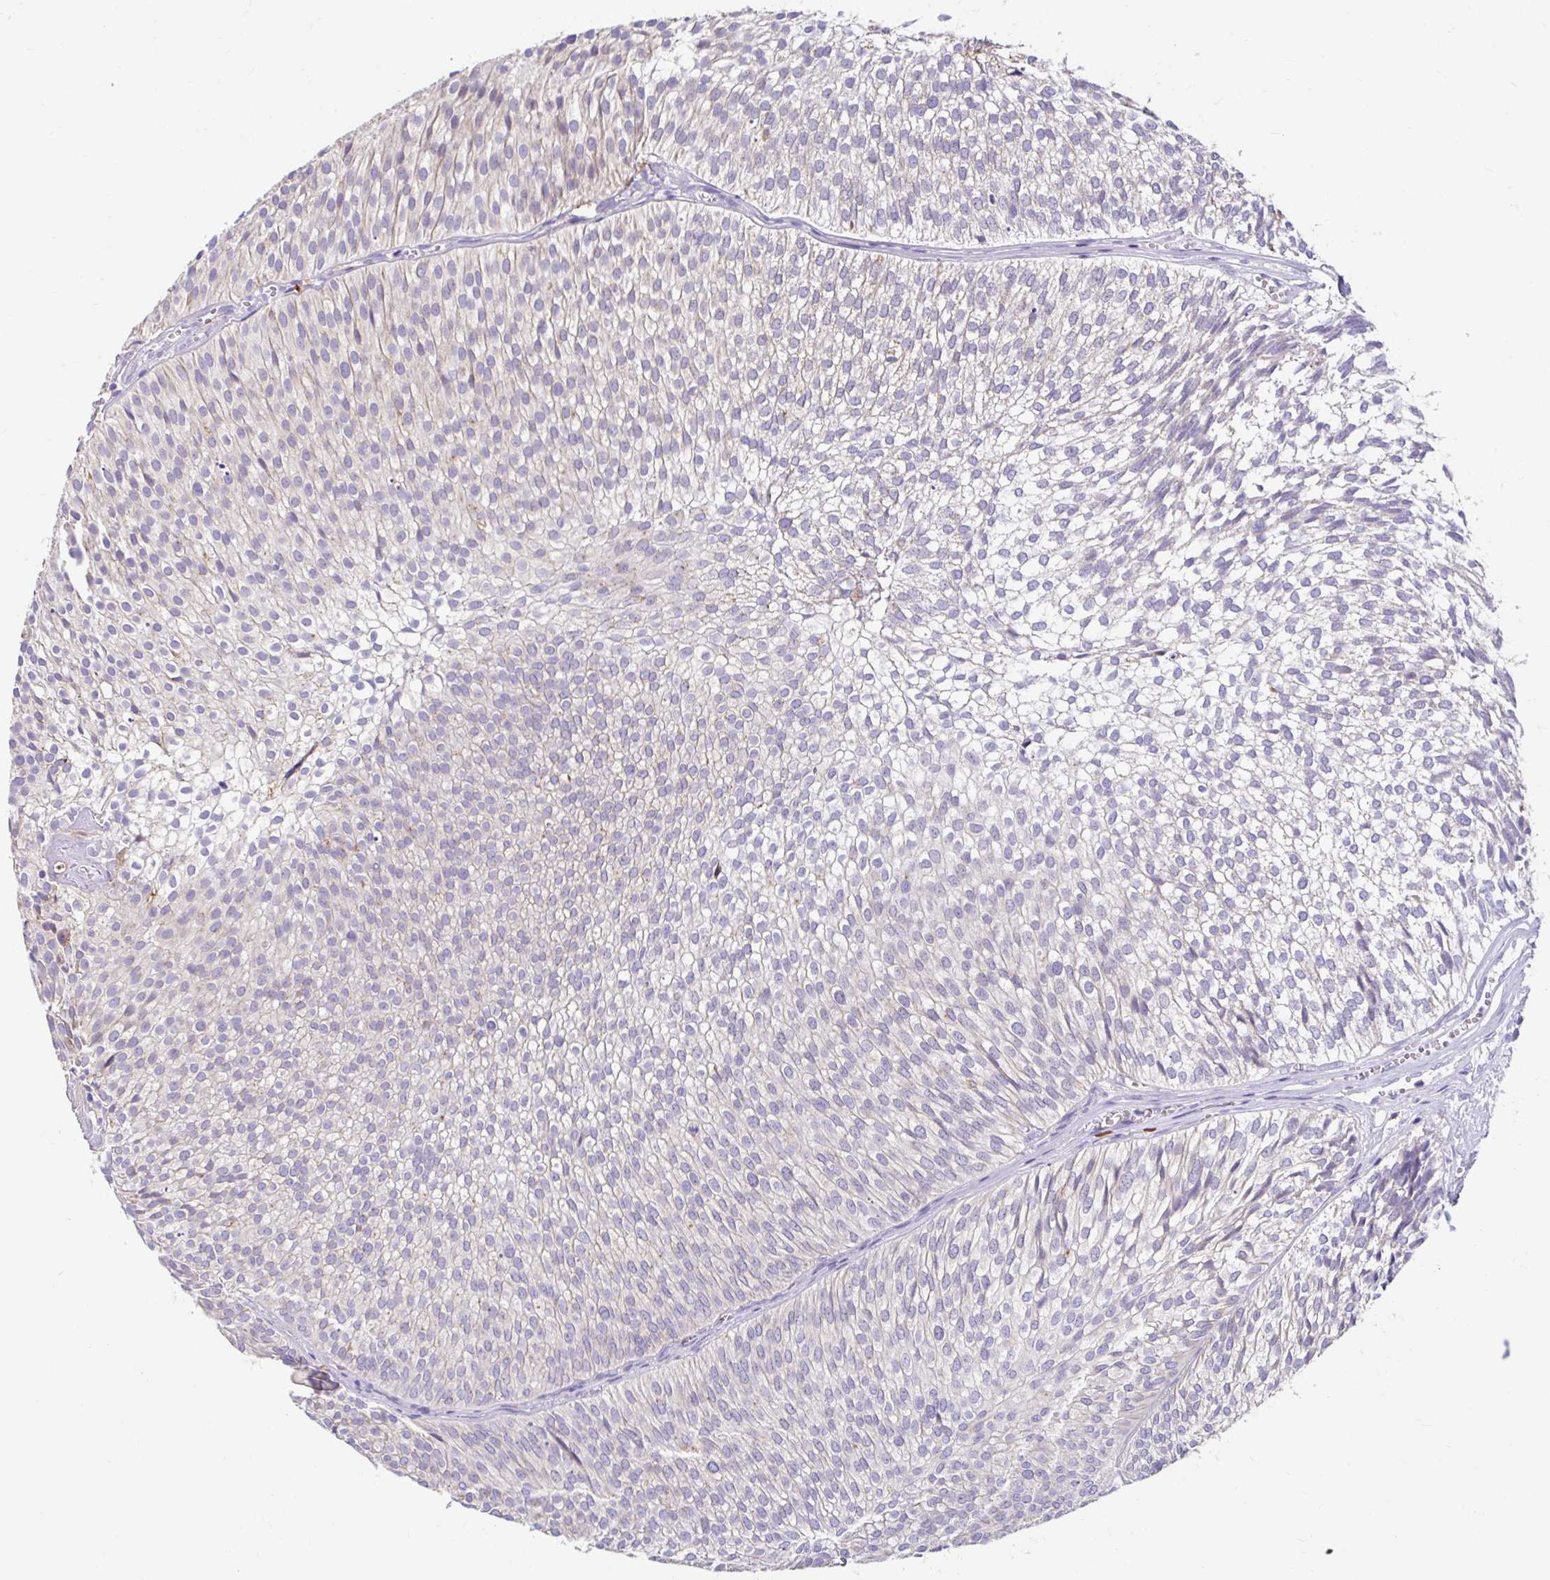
{"staining": {"intensity": "negative", "quantity": "none", "location": "none"}, "tissue": "urothelial cancer", "cell_type": "Tumor cells", "image_type": "cancer", "snomed": [{"axis": "morphology", "description": "Urothelial carcinoma, Low grade"}, {"axis": "topography", "description": "Urinary bladder"}], "caption": "The photomicrograph shows no staining of tumor cells in low-grade urothelial carcinoma.", "gene": "ZNF33A", "patient": {"sex": "male", "age": 91}}